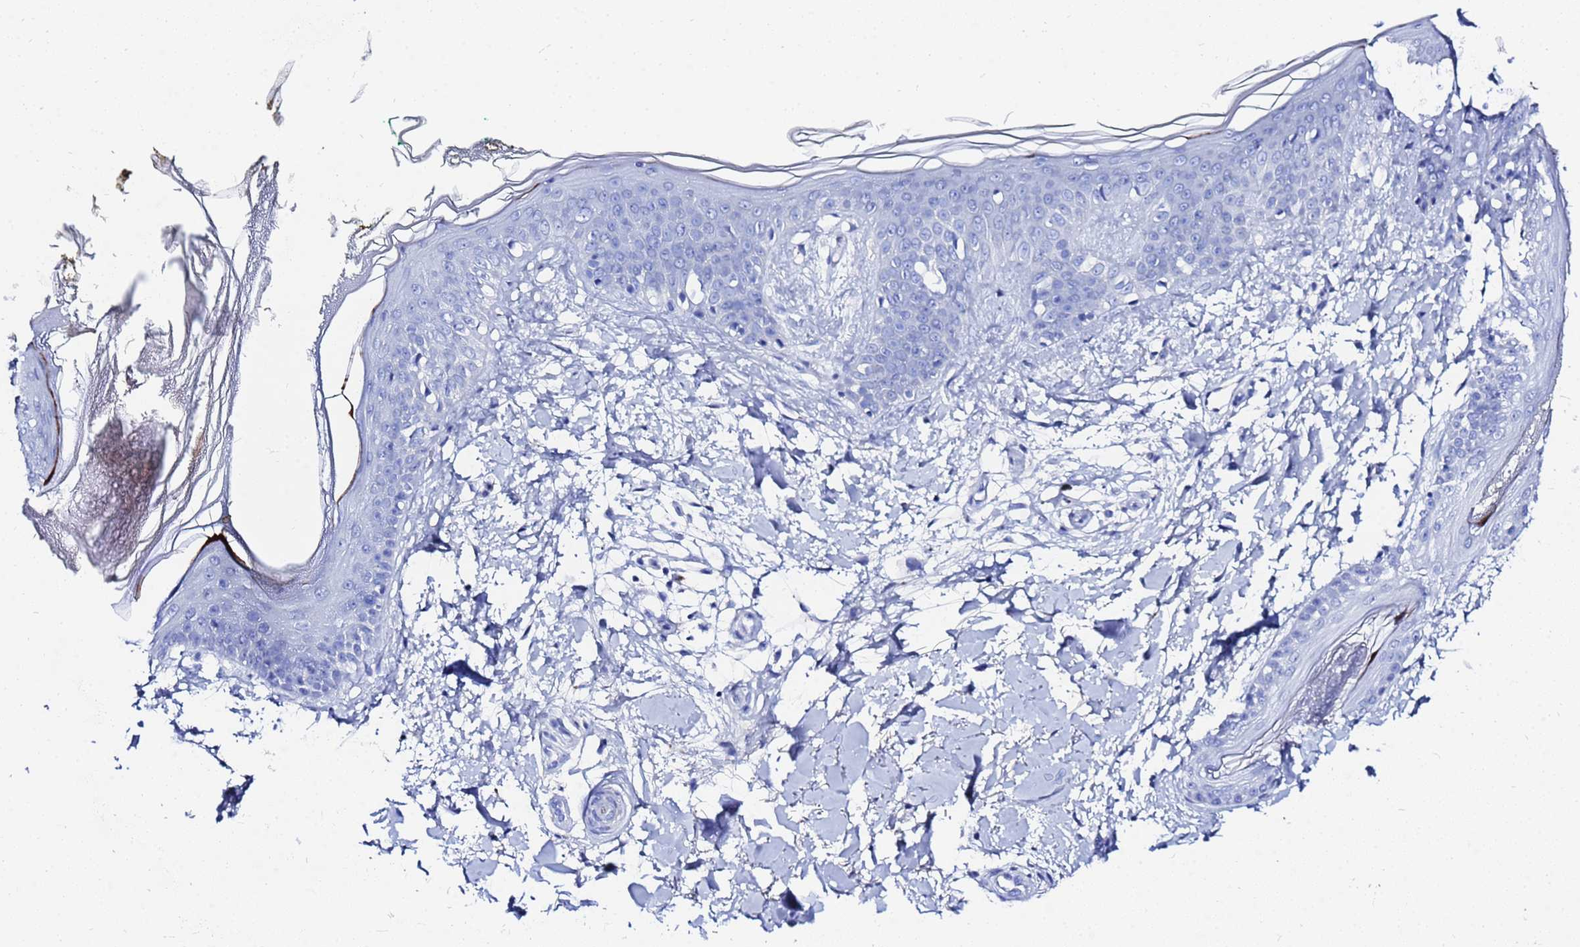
{"staining": {"intensity": "negative", "quantity": "none", "location": "none"}, "tissue": "skin", "cell_type": "Fibroblasts", "image_type": "normal", "snomed": [{"axis": "morphology", "description": "Normal tissue, NOS"}, {"axis": "topography", "description": "Skin"}], "caption": "Immunohistochemical staining of unremarkable human skin demonstrates no significant positivity in fibroblasts.", "gene": "AQP12A", "patient": {"sex": "female", "age": 34}}